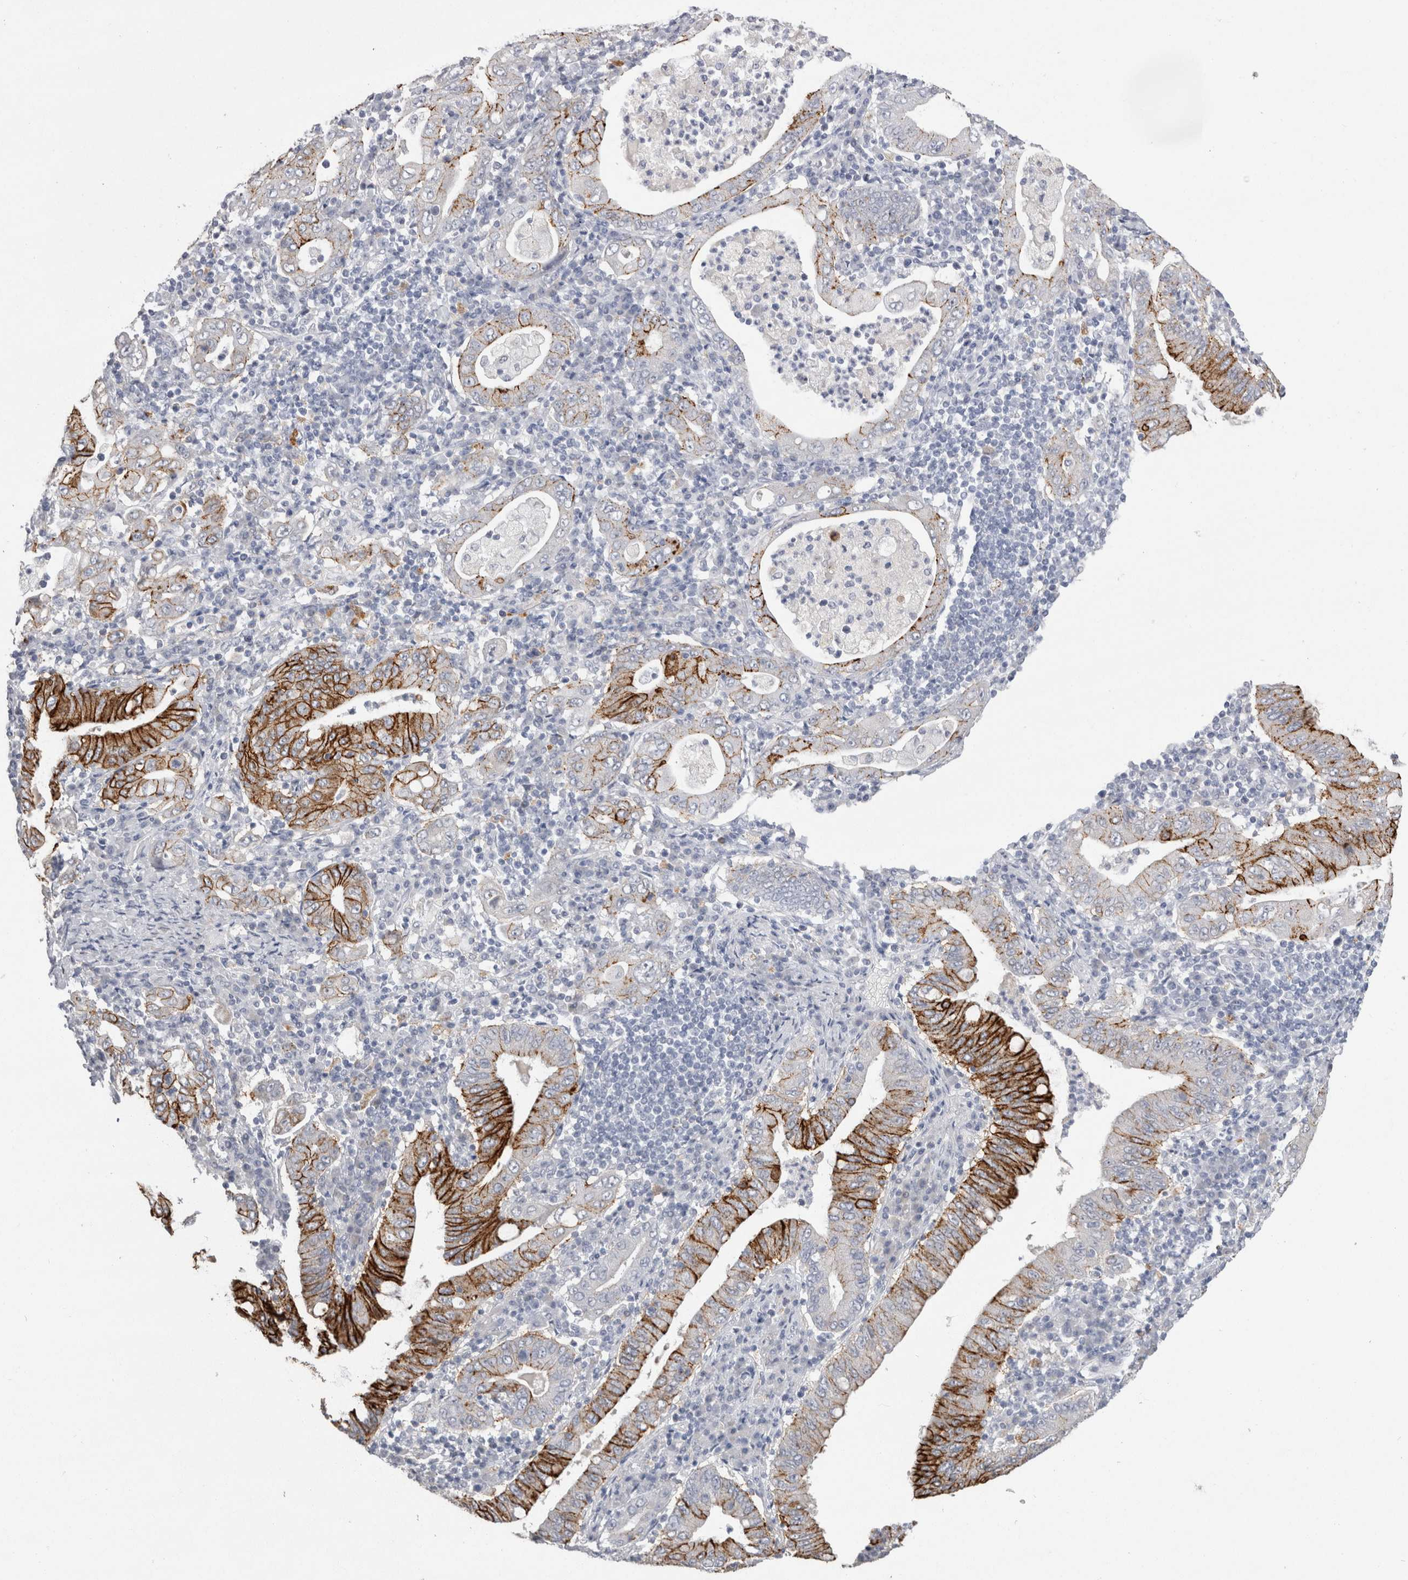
{"staining": {"intensity": "strong", "quantity": ">75%", "location": "cytoplasmic/membranous"}, "tissue": "stomach cancer", "cell_type": "Tumor cells", "image_type": "cancer", "snomed": [{"axis": "morphology", "description": "Normal tissue, NOS"}, {"axis": "morphology", "description": "Adenocarcinoma, NOS"}, {"axis": "topography", "description": "Esophagus"}, {"axis": "topography", "description": "Stomach, upper"}, {"axis": "topography", "description": "Peripheral nerve tissue"}], "caption": "IHC (DAB (3,3'-diaminobenzidine)) staining of stomach cancer (adenocarcinoma) shows strong cytoplasmic/membranous protein positivity in about >75% of tumor cells.", "gene": "CDH17", "patient": {"sex": "male", "age": 62}}